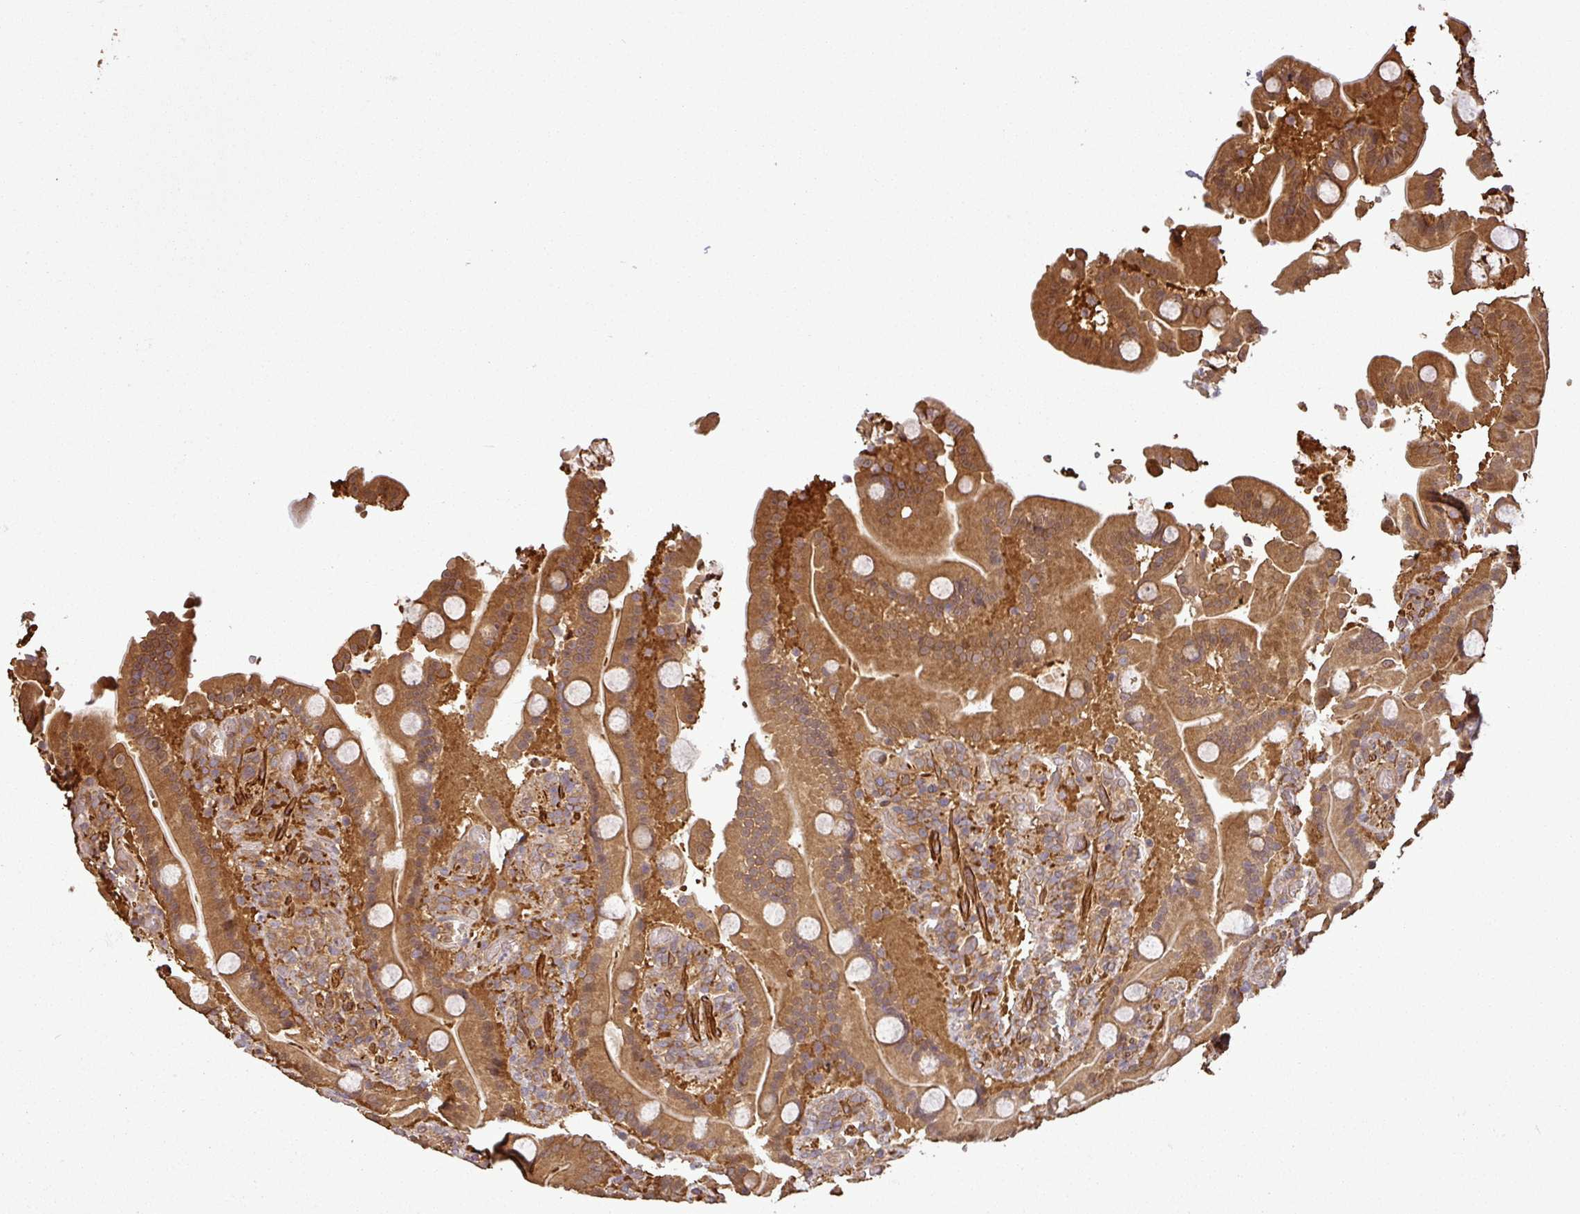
{"staining": {"intensity": "moderate", "quantity": ">75%", "location": "cytoplasmic/membranous"}, "tissue": "duodenum", "cell_type": "Glandular cells", "image_type": "normal", "snomed": [{"axis": "morphology", "description": "Normal tissue, NOS"}, {"axis": "topography", "description": "Duodenum"}], "caption": "High-magnification brightfield microscopy of unremarkable duodenum stained with DAB (brown) and counterstained with hematoxylin (blue). glandular cells exhibit moderate cytoplasmic/membranous expression is present in about>75% of cells.", "gene": "MAP3K6", "patient": {"sex": "male", "age": 55}}